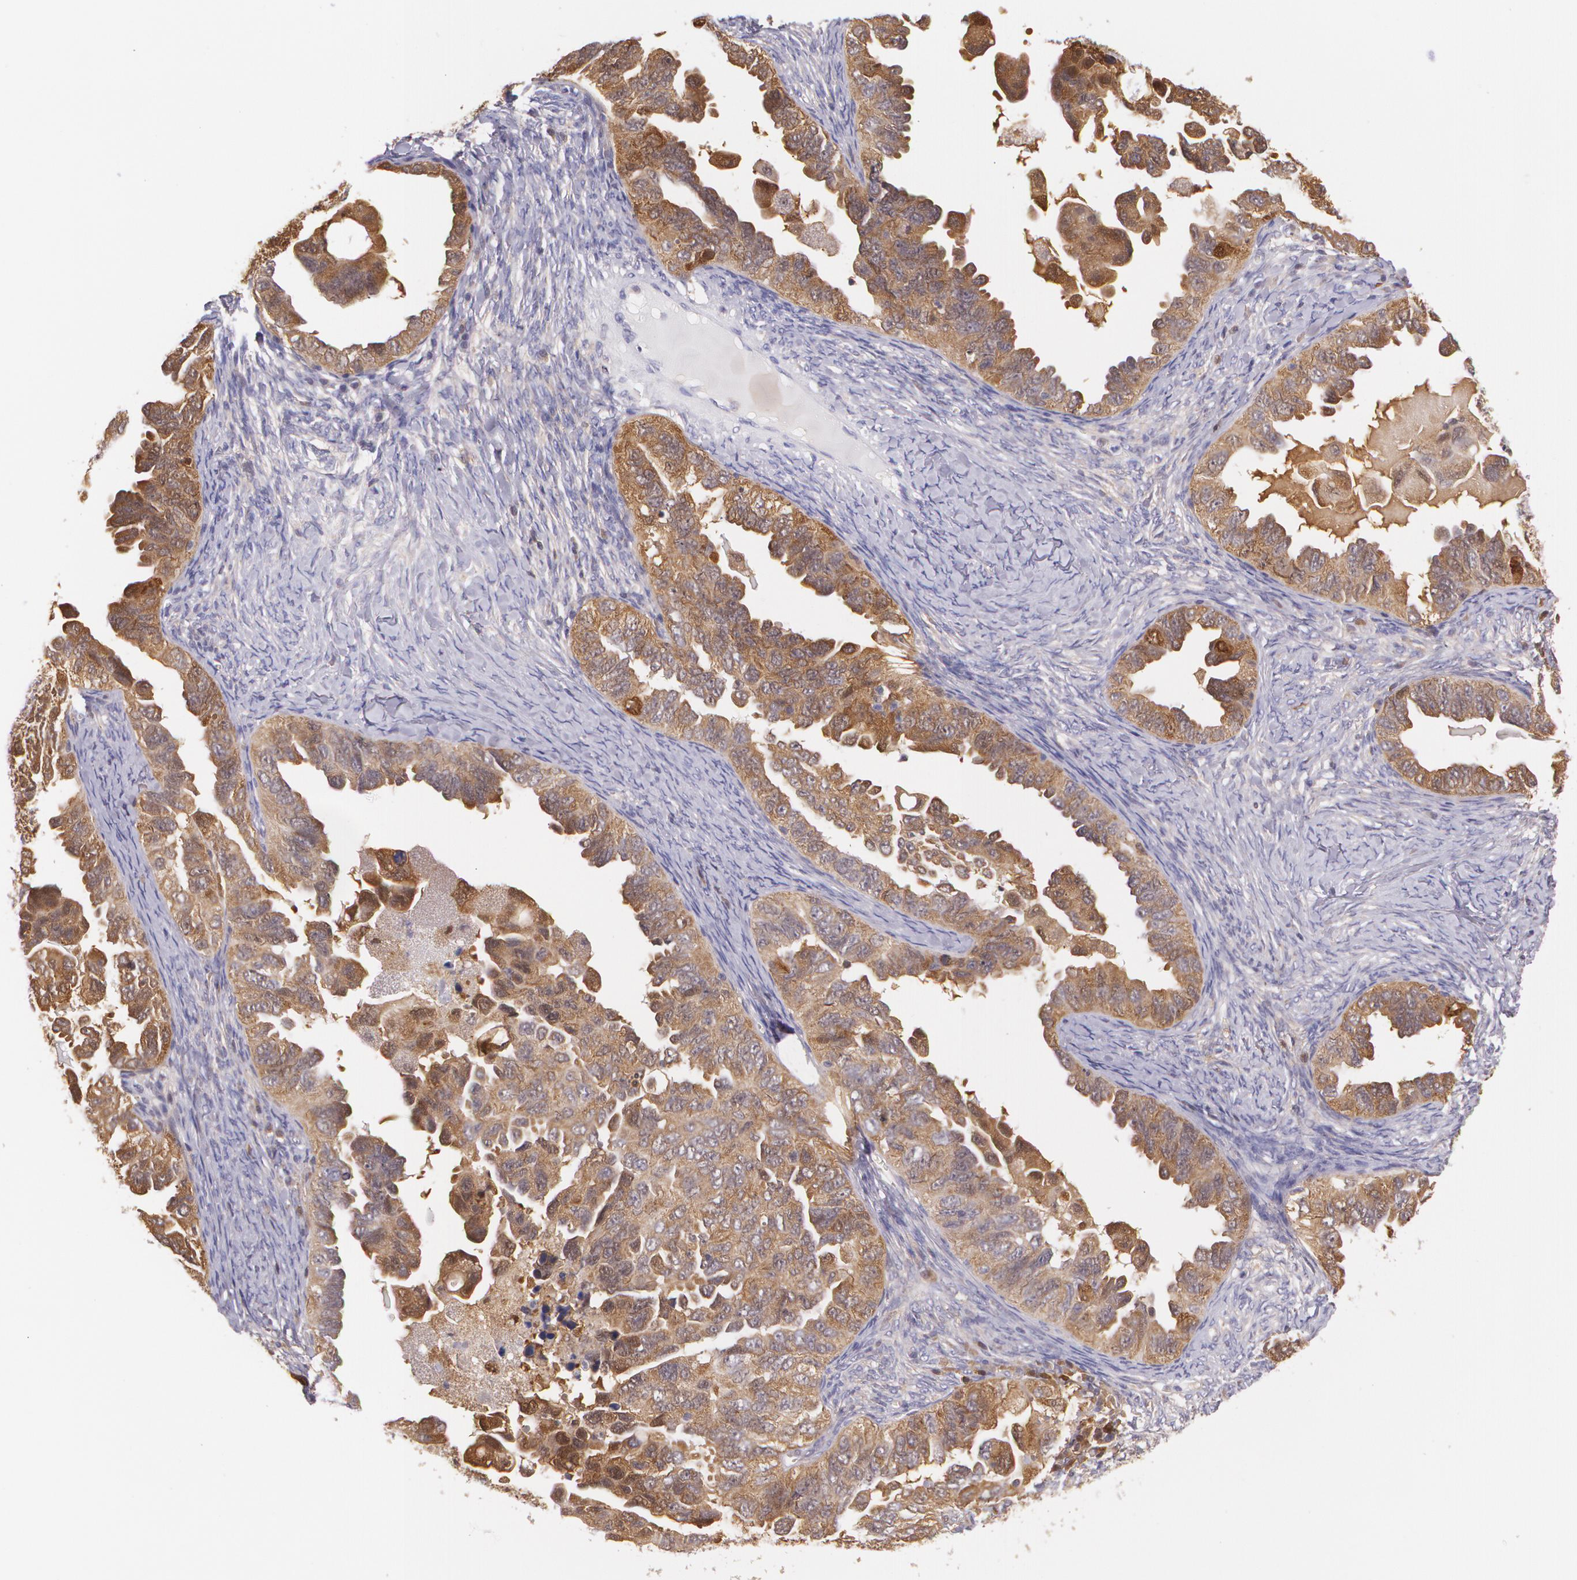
{"staining": {"intensity": "strong", "quantity": ">75%", "location": "cytoplasmic/membranous"}, "tissue": "ovarian cancer", "cell_type": "Tumor cells", "image_type": "cancer", "snomed": [{"axis": "morphology", "description": "Cystadenocarcinoma, serous, NOS"}, {"axis": "topography", "description": "Ovary"}], "caption": "Tumor cells display high levels of strong cytoplasmic/membranous staining in approximately >75% of cells in ovarian cancer.", "gene": "HSPH1", "patient": {"sex": "female", "age": 82}}